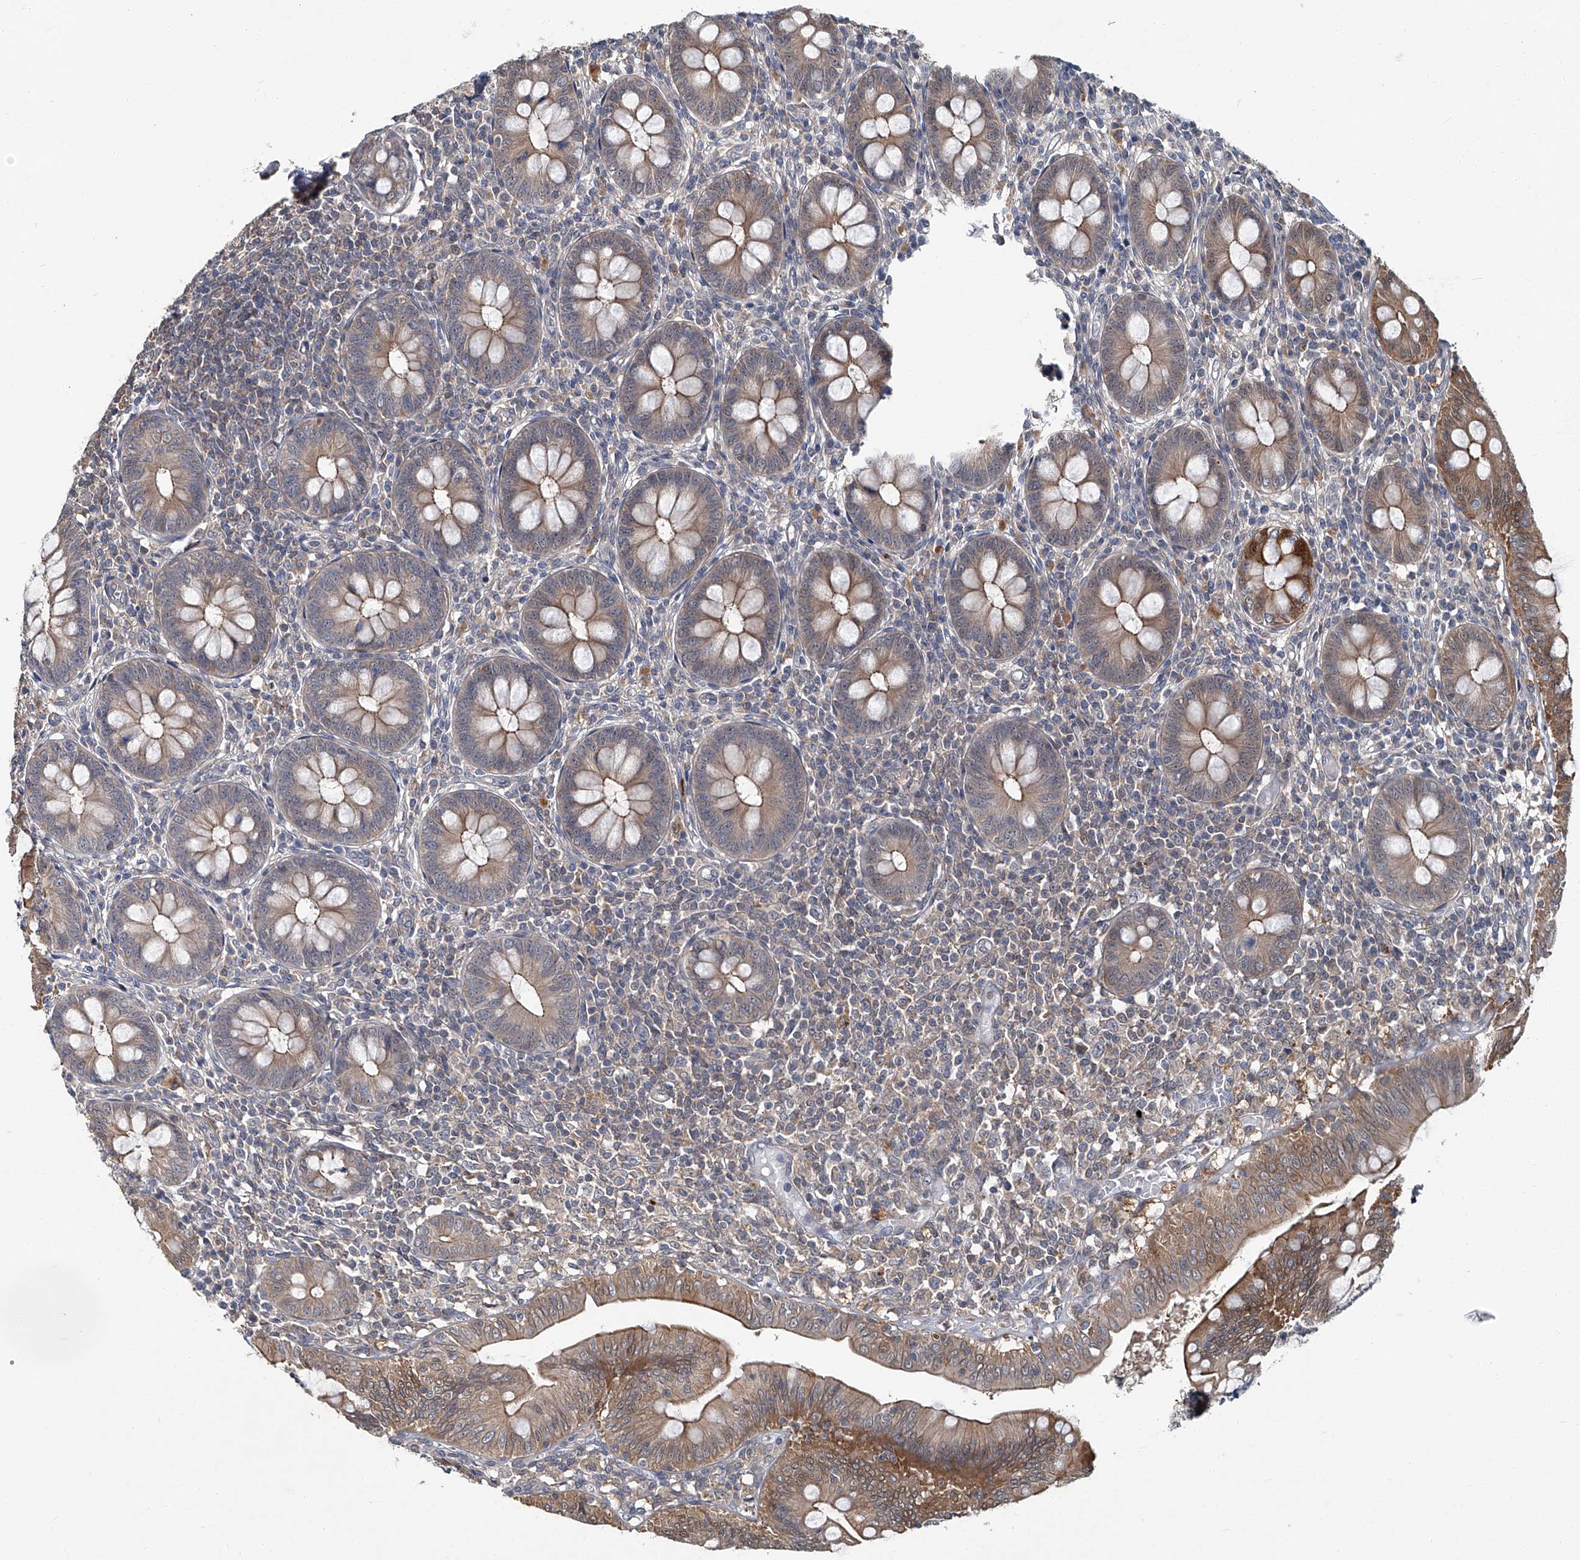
{"staining": {"intensity": "moderate", "quantity": "25%-75%", "location": "cytoplasmic/membranous"}, "tissue": "appendix", "cell_type": "Glandular cells", "image_type": "normal", "snomed": [{"axis": "morphology", "description": "Normal tissue, NOS"}, {"axis": "topography", "description": "Appendix"}], "caption": "IHC staining of unremarkable appendix, which displays medium levels of moderate cytoplasmic/membranous expression in about 25%-75% of glandular cells indicating moderate cytoplasmic/membranous protein expression. The staining was performed using DAB (3,3'-diaminobenzidine) (brown) for protein detection and nuclei were counterstained in hematoxylin (blue).", "gene": "AKNAD1", "patient": {"sex": "male", "age": 14}}